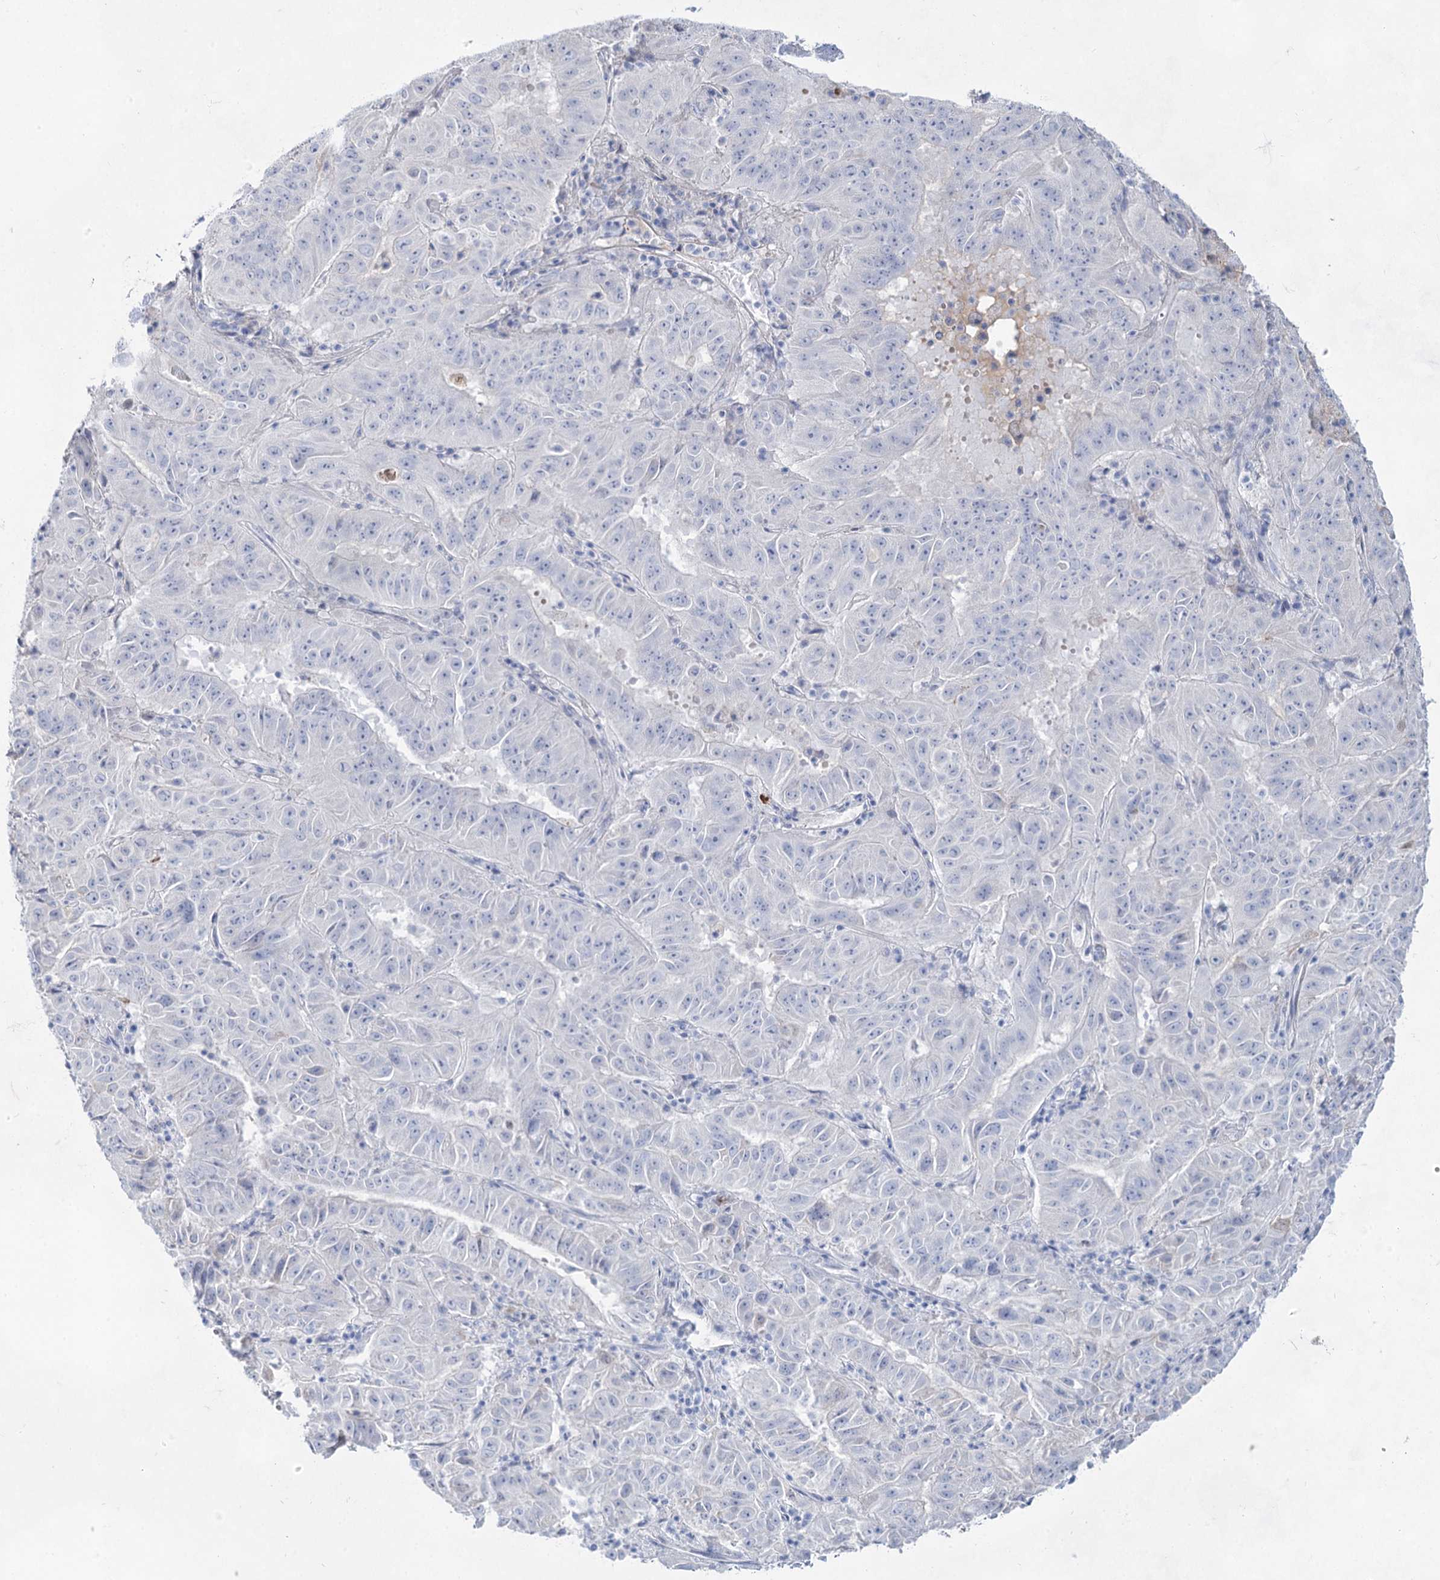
{"staining": {"intensity": "negative", "quantity": "none", "location": "none"}, "tissue": "pancreatic cancer", "cell_type": "Tumor cells", "image_type": "cancer", "snomed": [{"axis": "morphology", "description": "Adenocarcinoma, NOS"}, {"axis": "topography", "description": "Pancreas"}], "caption": "Image shows no significant protein positivity in tumor cells of pancreatic cancer.", "gene": "ACRV1", "patient": {"sex": "male", "age": 63}}